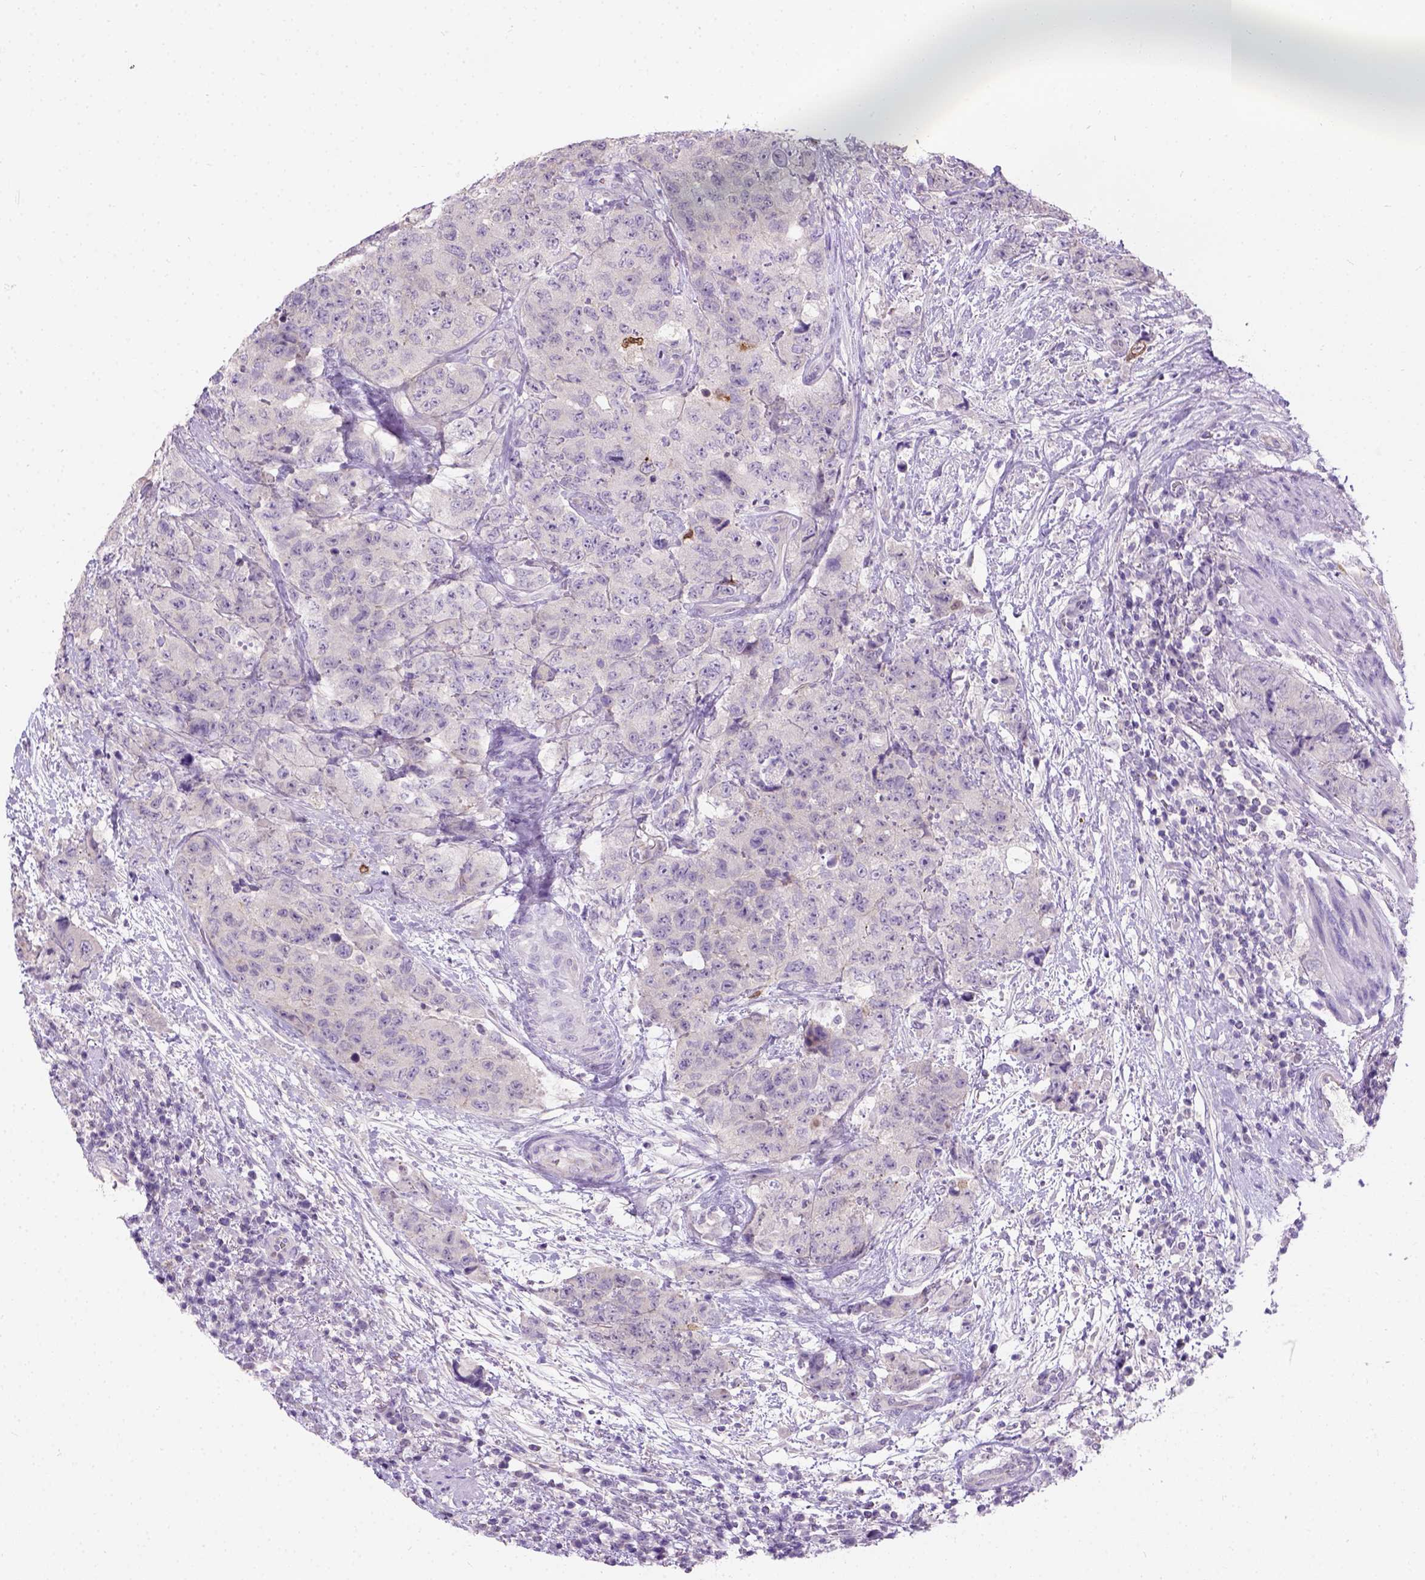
{"staining": {"intensity": "negative", "quantity": "none", "location": "none"}, "tissue": "urothelial cancer", "cell_type": "Tumor cells", "image_type": "cancer", "snomed": [{"axis": "morphology", "description": "Urothelial carcinoma, High grade"}, {"axis": "topography", "description": "Urinary bladder"}], "caption": "There is no significant staining in tumor cells of urothelial cancer. (DAB immunohistochemistry with hematoxylin counter stain).", "gene": "C20orf144", "patient": {"sex": "female", "age": 78}}